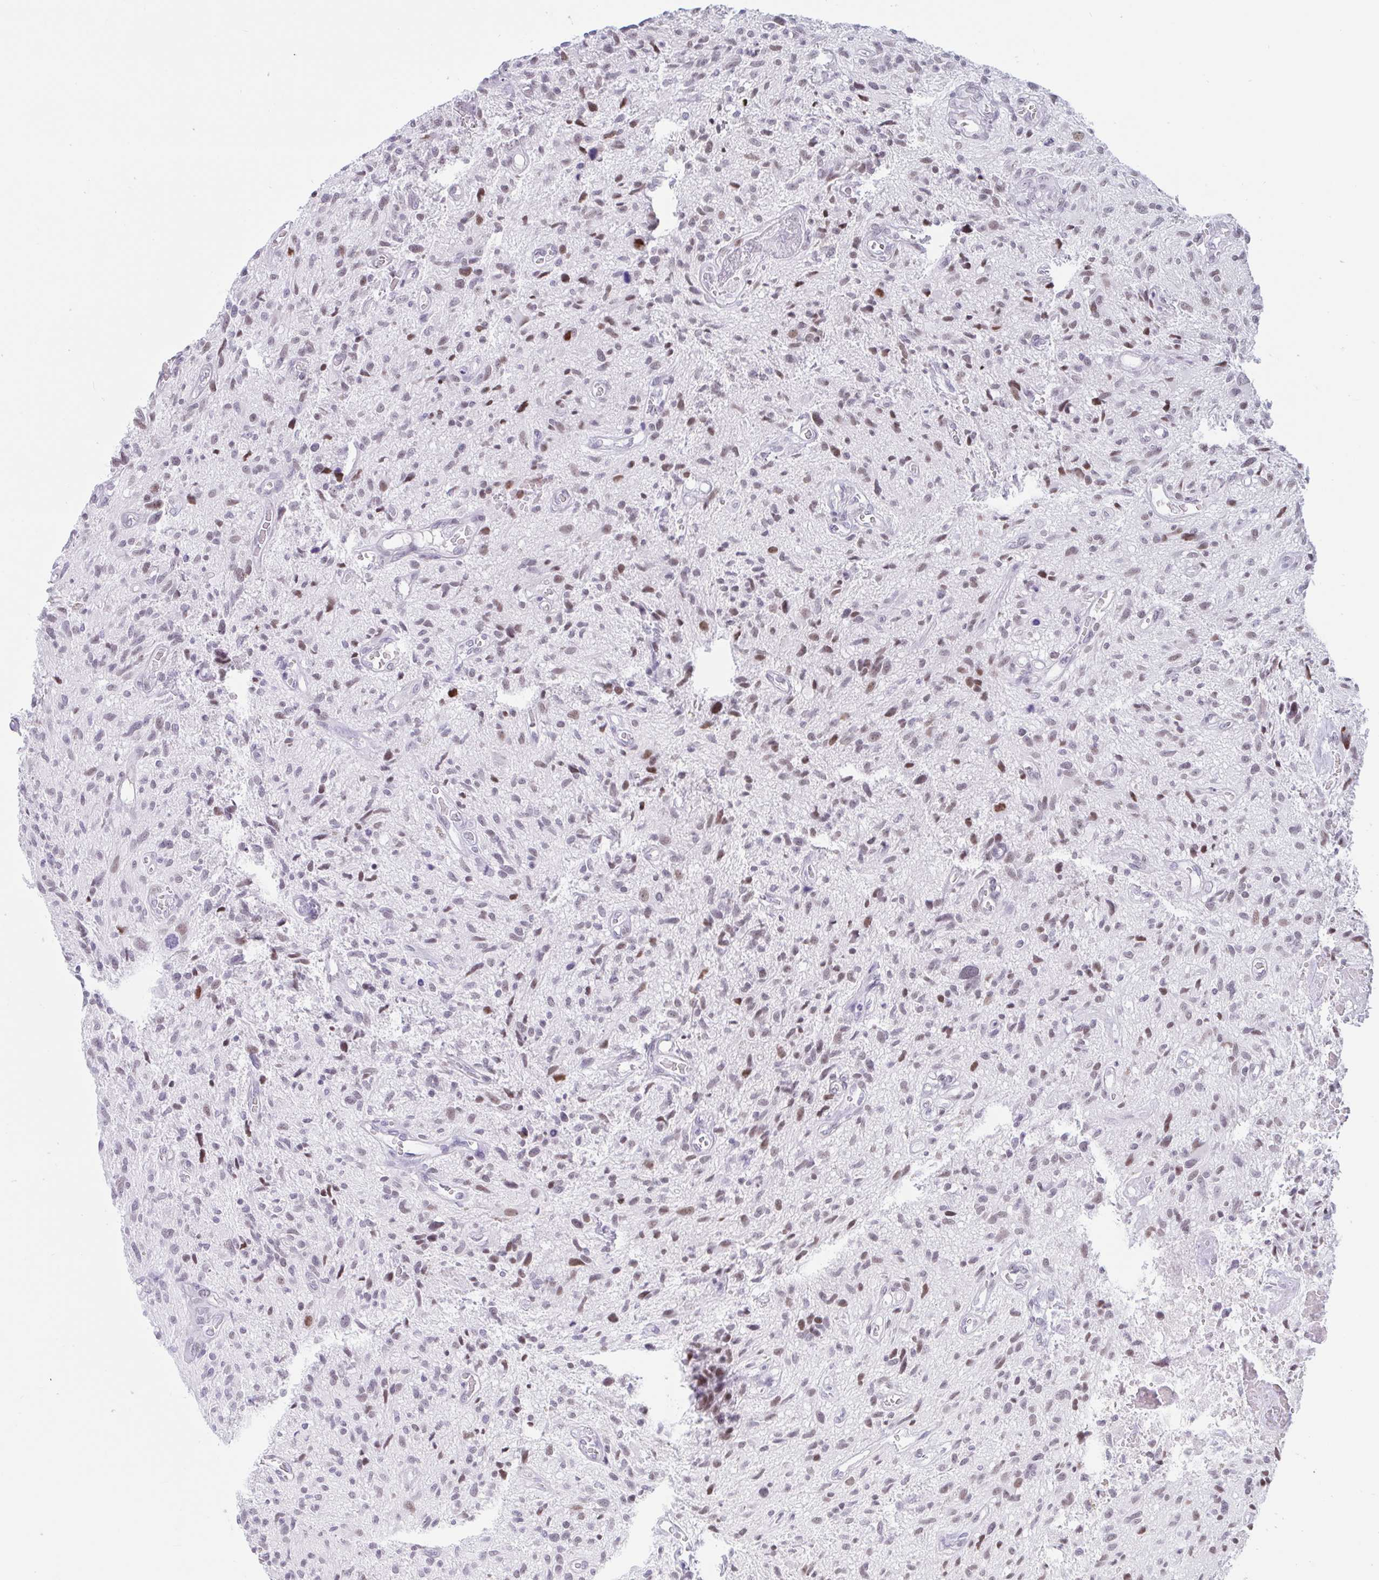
{"staining": {"intensity": "moderate", "quantity": "25%-75%", "location": "nuclear"}, "tissue": "glioma", "cell_type": "Tumor cells", "image_type": "cancer", "snomed": [{"axis": "morphology", "description": "Glioma, malignant, High grade"}, {"axis": "topography", "description": "Brain"}], "caption": "IHC of human glioma demonstrates medium levels of moderate nuclear staining in approximately 25%-75% of tumor cells.", "gene": "CBFA2T2", "patient": {"sex": "male", "age": 75}}